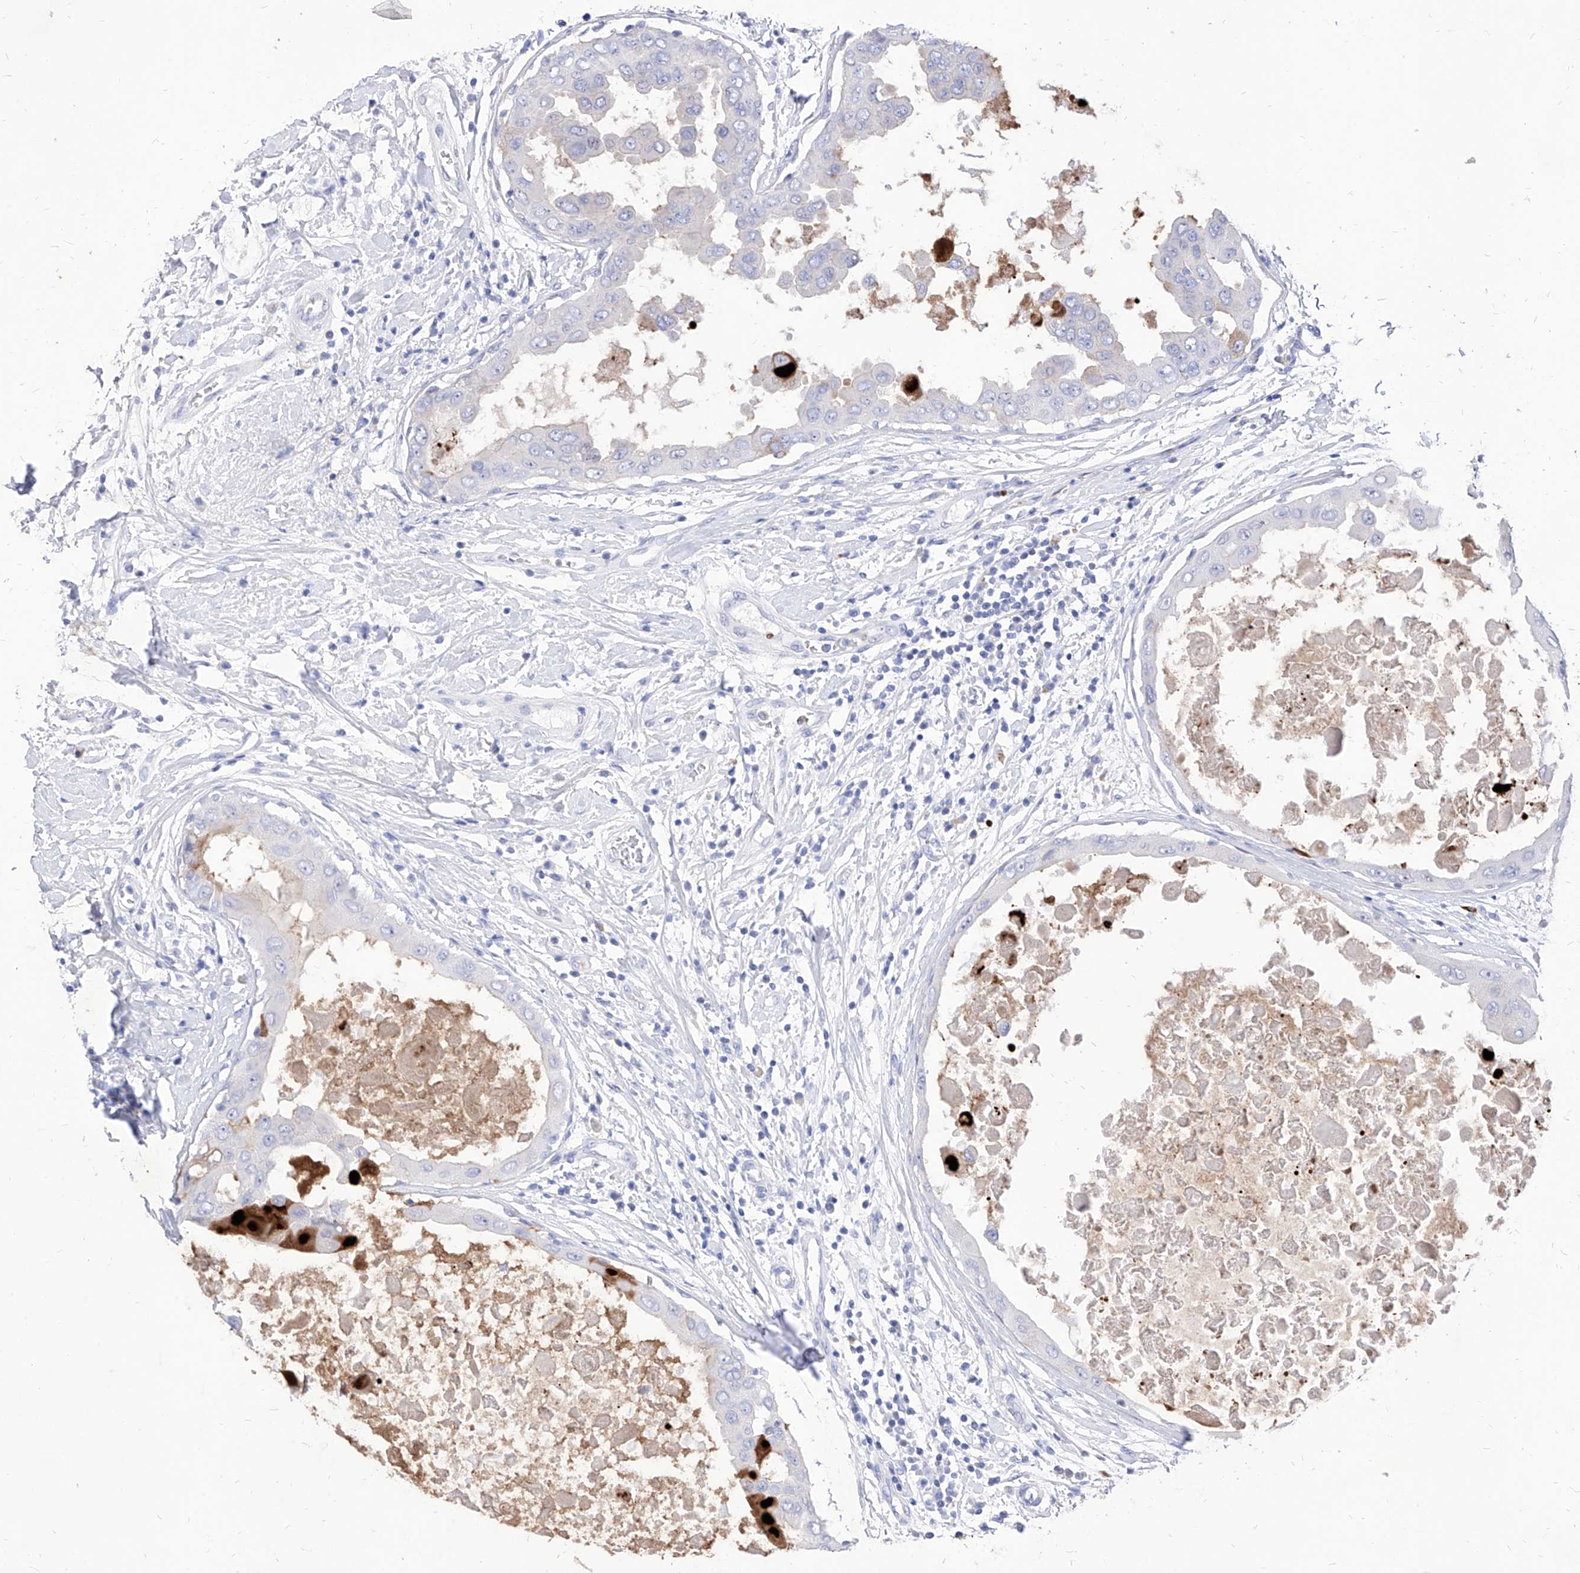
{"staining": {"intensity": "negative", "quantity": "none", "location": "none"}, "tissue": "breast cancer", "cell_type": "Tumor cells", "image_type": "cancer", "snomed": [{"axis": "morphology", "description": "Duct carcinoma"}, {"axis": "topography", "description": "Breast"}], "caption": "A histopathology image of breast invasive ductal carcinoma stained for a protein shows no brown staining in tumor cells.", "gene": "VAX1", "patient": {"sex": "female", "age": 27}}